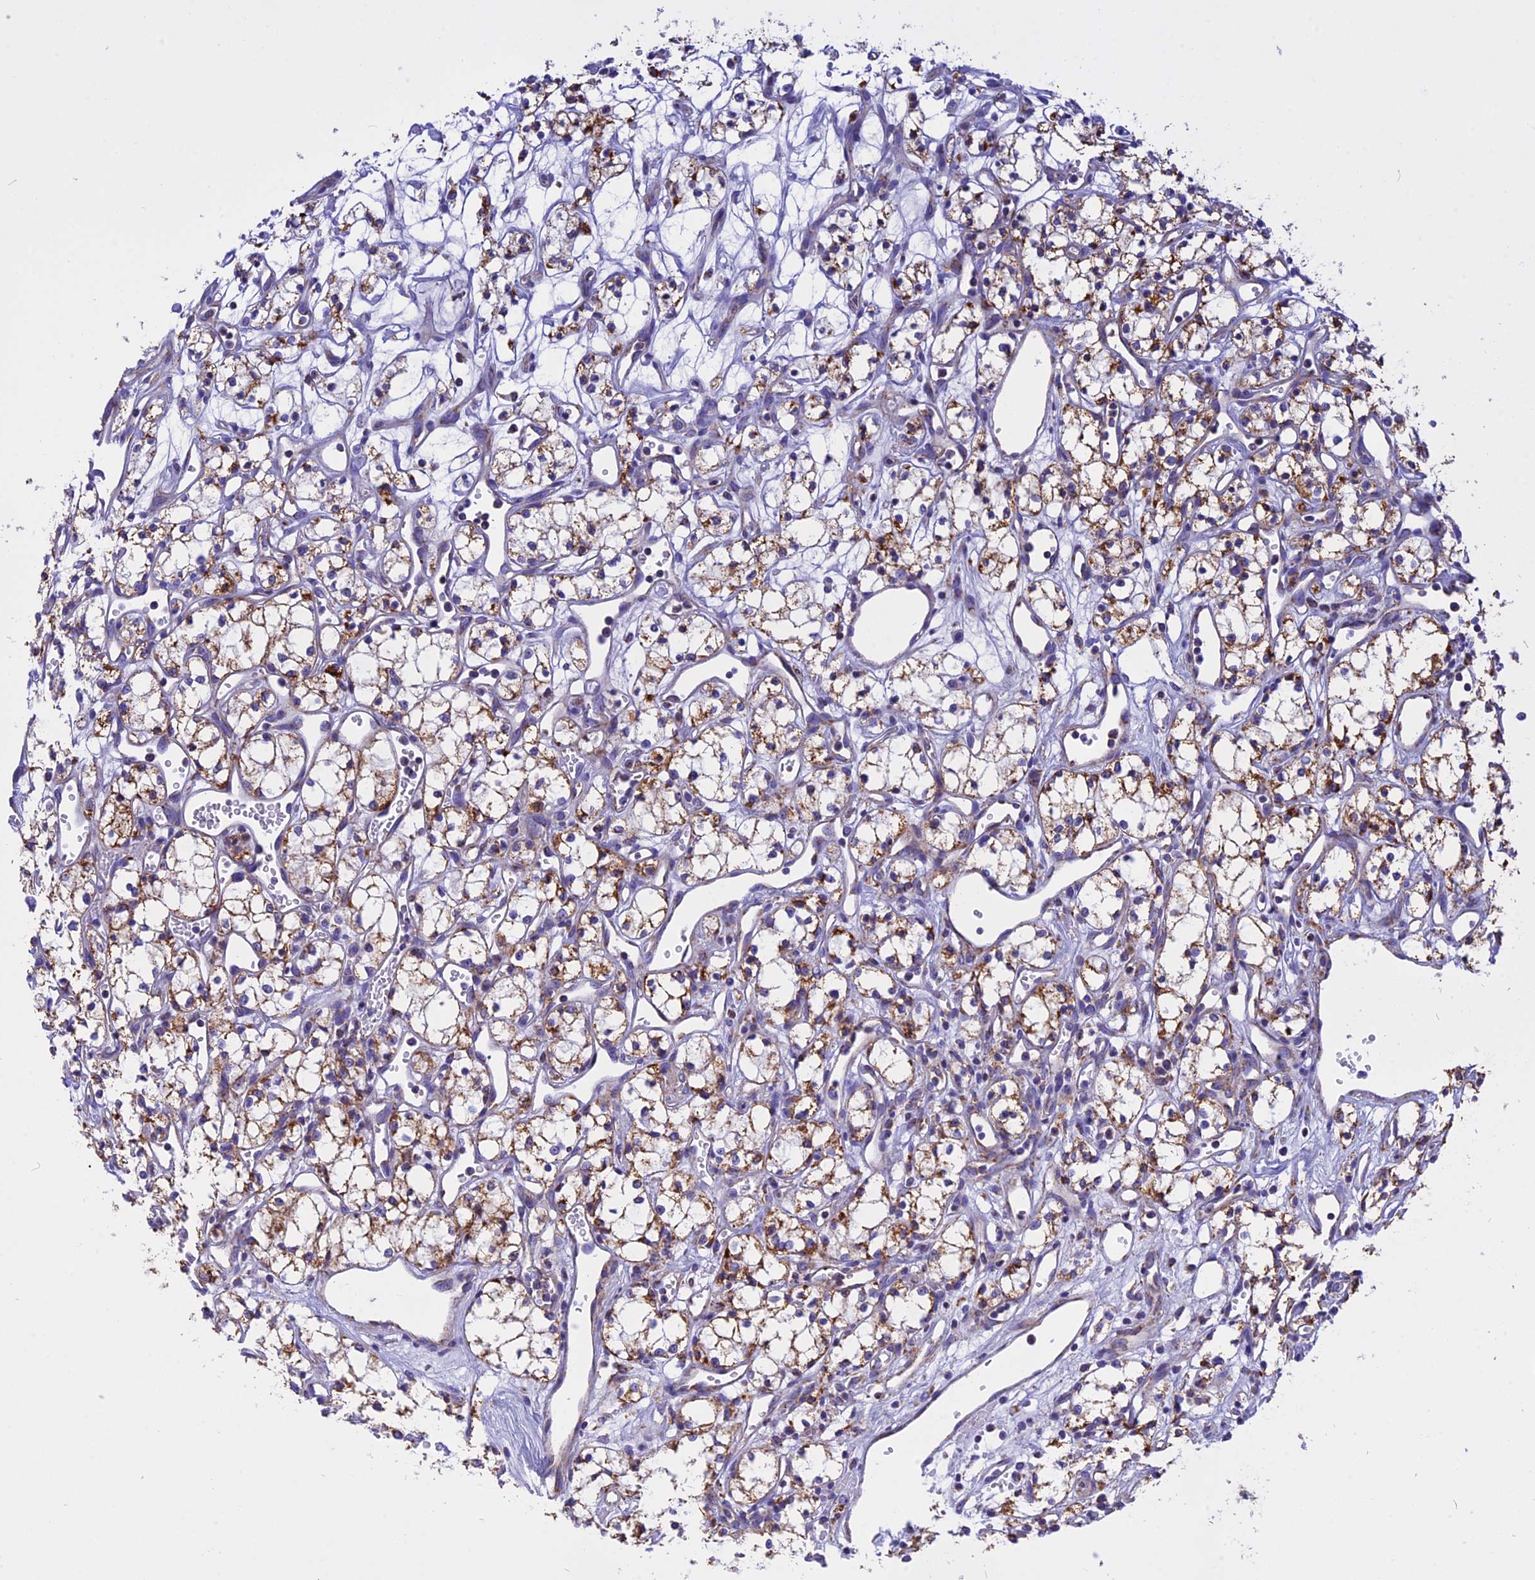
{"staining": {"intensity": "moderate", "quantity": ">75%", "location": "cytoplasmic/membranous"}, "tissue": "renal cancer", "cell_type": "Tumor cells", "image_type": "cancer", "snomed": [{"axis": "morphology", "description": "Adenocarcinoma, NOS"}, {"axis": "topography", "description": "Kidney"}], "caption": "Immunohistochemical staining of human renal adenocarcinoma exhibits medium levels of moderate cytoplasmic/membranous positivity in about >75% of tumor cells. Nuclei are stained in blue.", "gene": "VDAC2", "patient": {"sex": "male", "age": 59}}